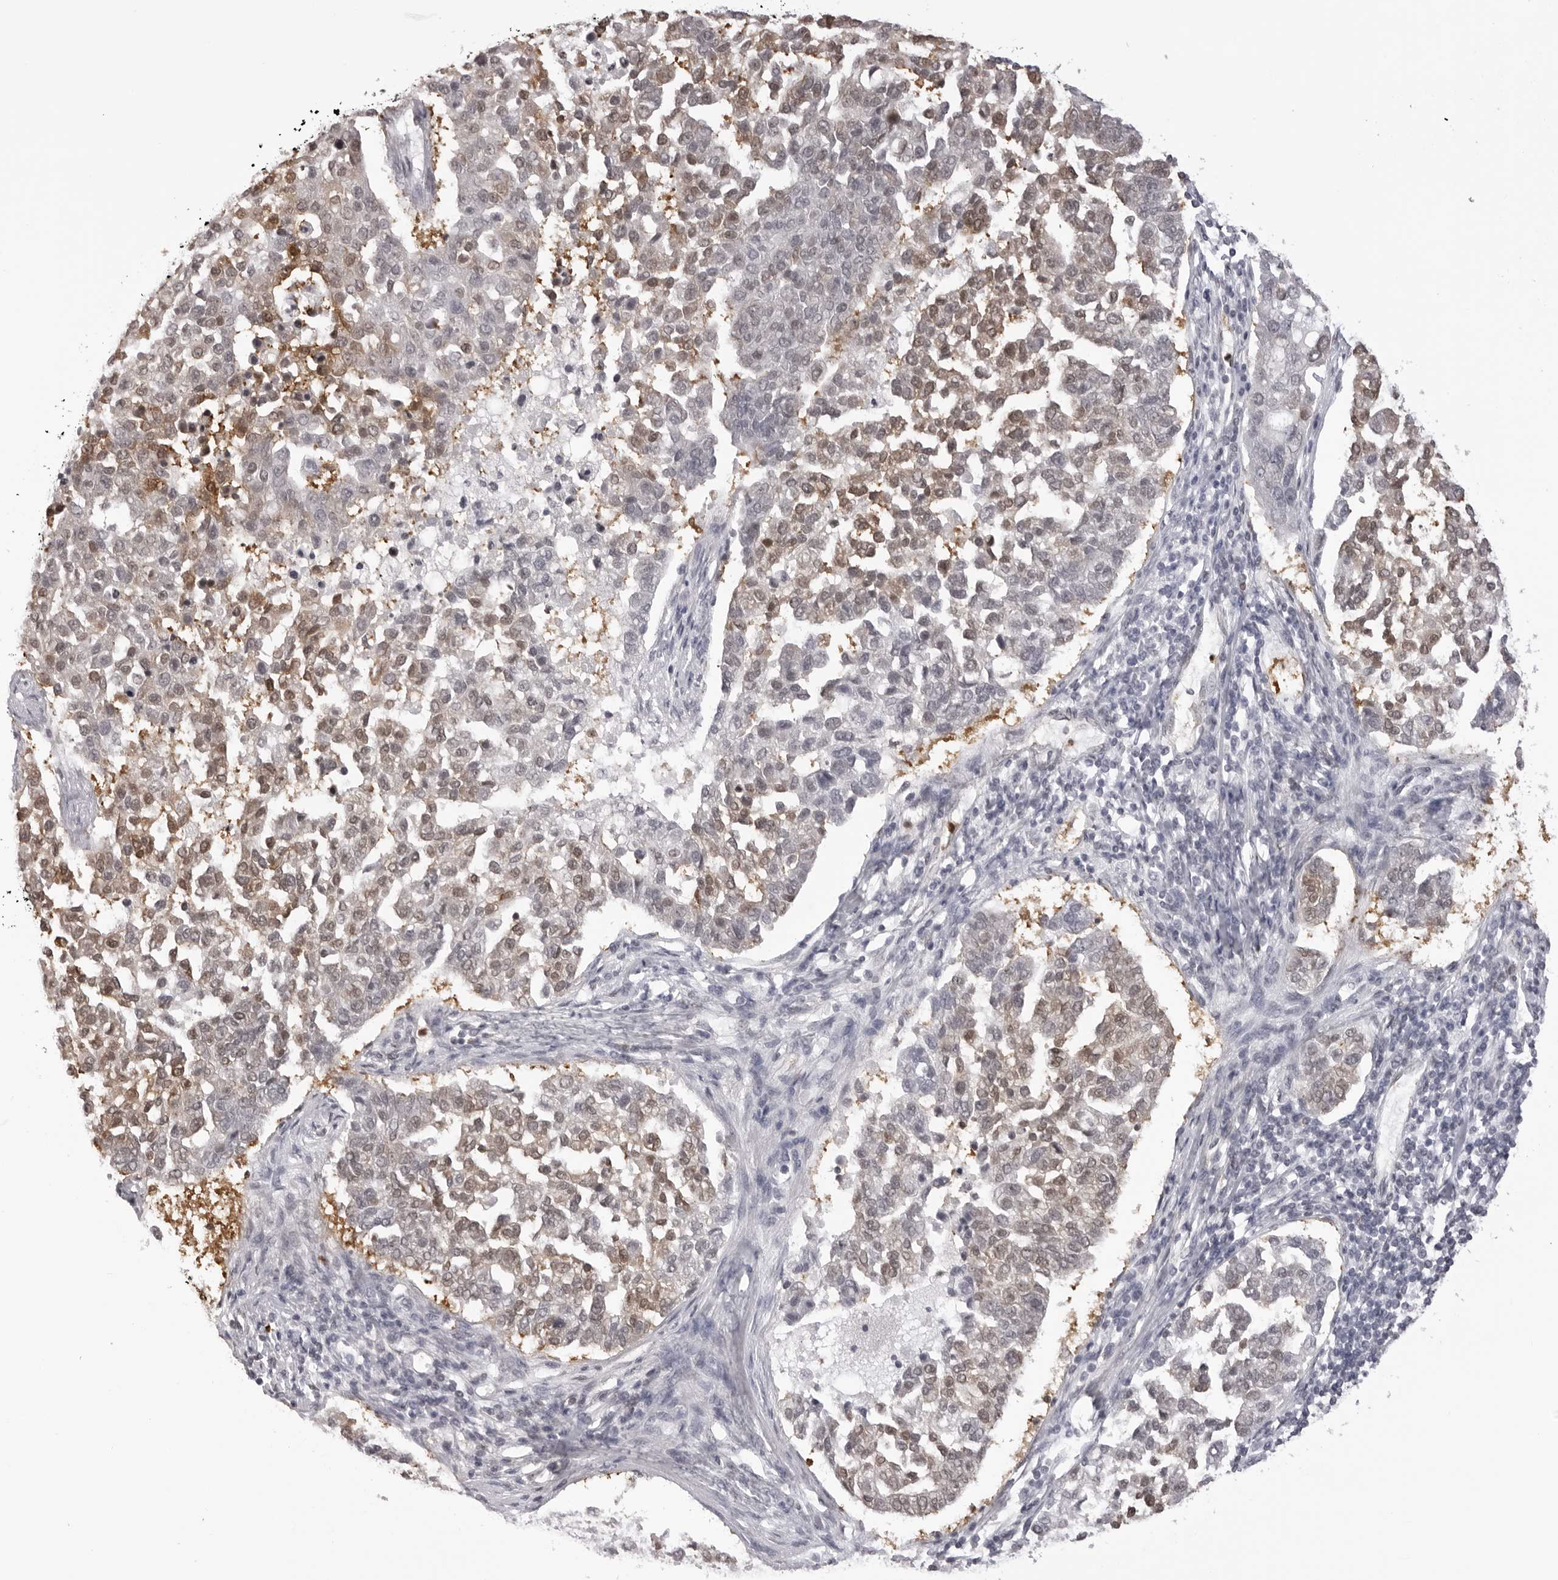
{"staining": {"intensity": "weak", "quantity": ">75%", "location": "cytoplasmic/membranous,nuclear"}, "tissue": "pancreatic cancer", "cell_type": "Tumor cells", "image_type": "cancer", "snomed": [{"axis": "morphology", "description": "Adenocarcinoma, NOS"}, {"axis": "topography", "description": "Pancreas"}], "caption": "DAB (3,3'-diaminobenzidine) immunohistochemical staining of human adenocarcinoma (pancreatic) reveals weak cytoplasmic/membranous and nuclear protein expression in about >75% of tumor cells. The staining was performed using DAB (3,3'-diaminobenzidine) to visualize the protein expression in brown, while the nuclei were stained in blue with hematoxylin (Magnification: 20x).", "gene": "HSPA4", "patient": {"sex": "female", "age": 61}}